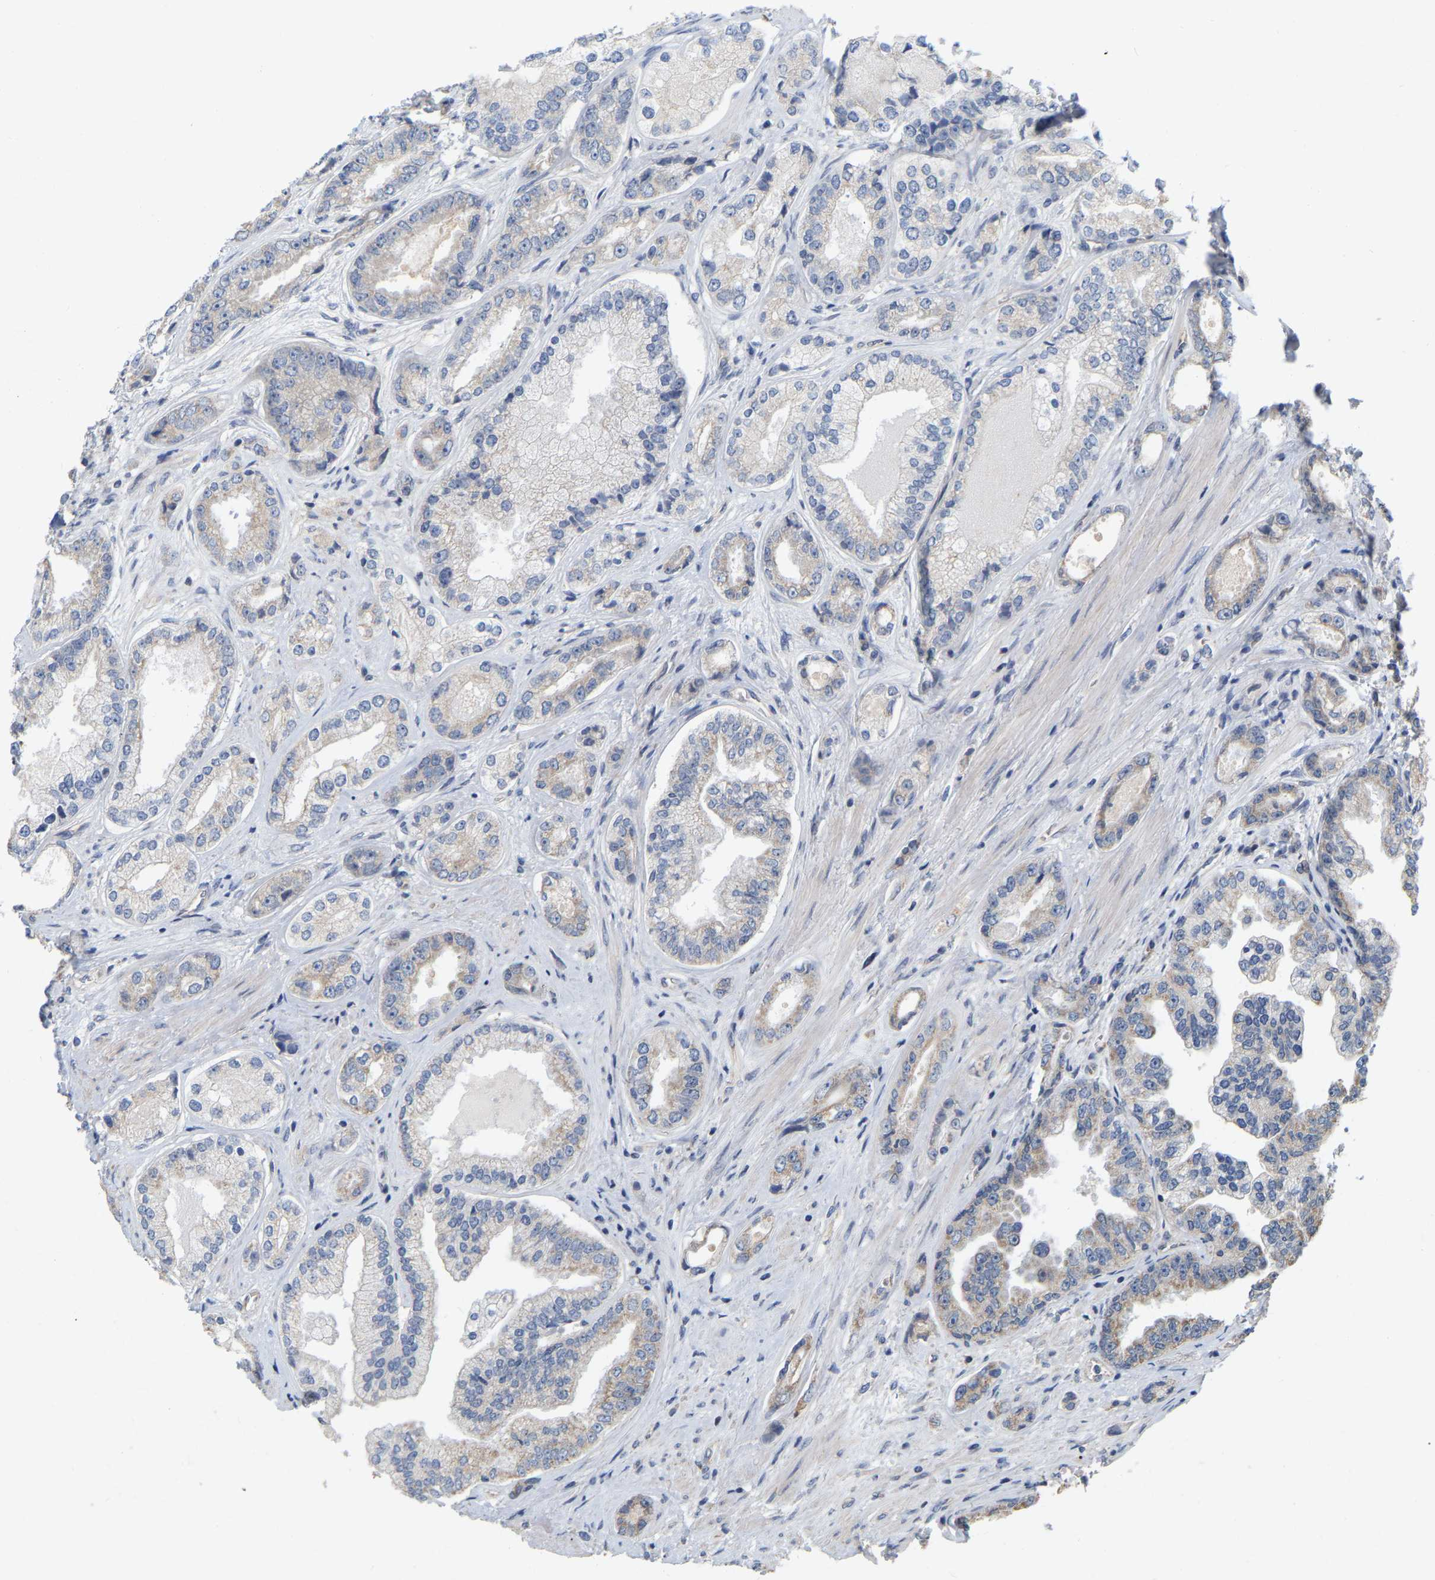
{"staining": {"intensity": "weak", "quantity": "<25%", "location": "cytoplasmic/membranous"}, "tissue": "prostate cancer", "cell_type": "Tumor cells", "image_type": "cancer", "snomed": [{"axis": "morphology", "description": "Adenocarcinoma, High grade"}, {"axis": "topography", "description": "Prostate"}], "caption": "This is a photomicrograph of IHC staining of prostate cancer (adenocarcinoma (high-grade)), which shows no expression in tumor cells. (DAB (3,3'-diaminobenzidine) immunohistochemistry (IHC), high magnification).", "gene": "SSH1", "patient": {"sex": "male", "age": 61}}